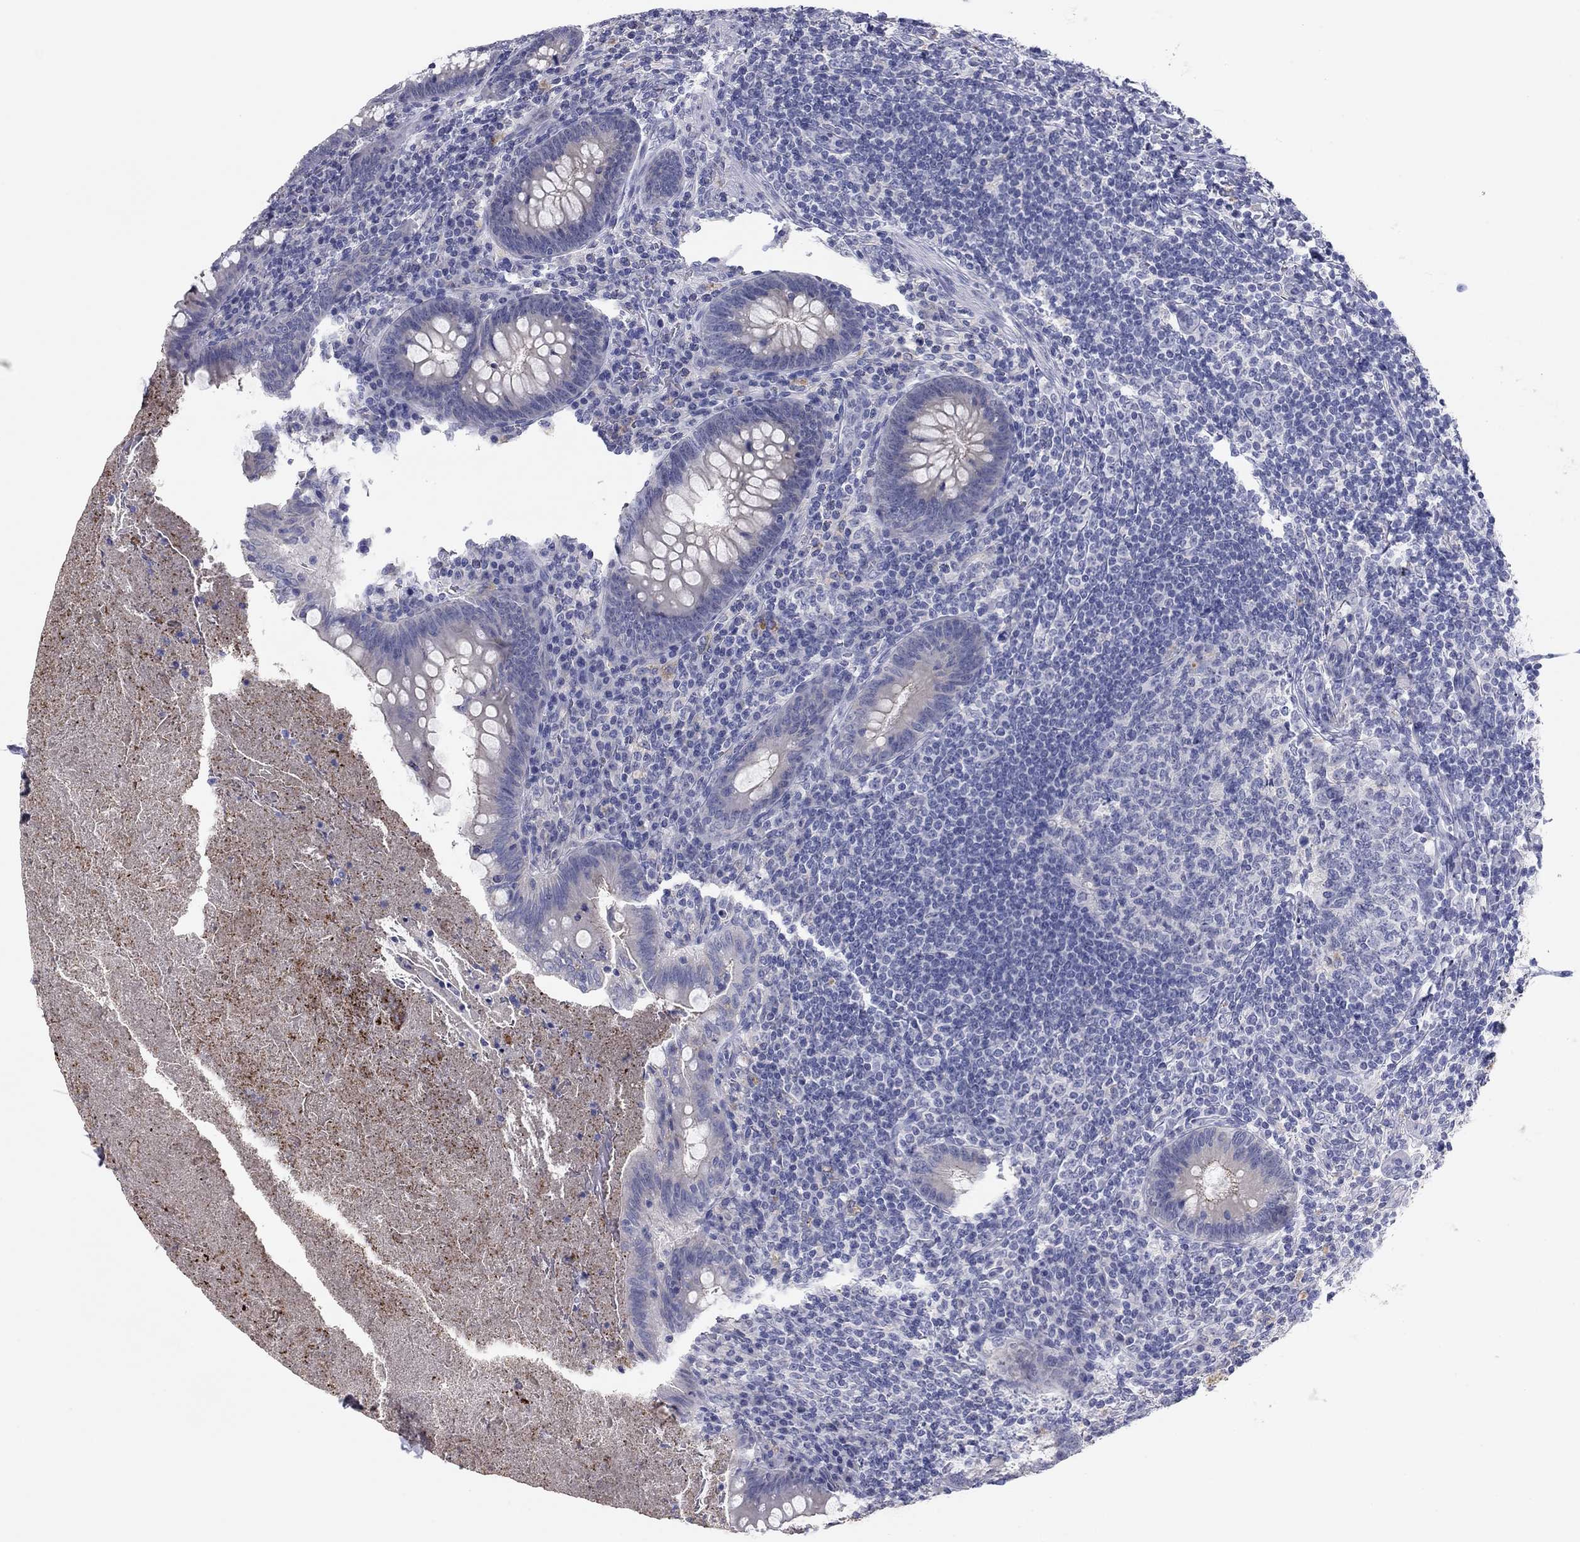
{"staining": {"intensity": "negative", "quantity": "none", "location": "none"}, "tissue": "appendix", "cell_type": "Glandular cells", "image_type": "normal", "snomed": [{"axis": "morphology", "description": "Normal tissue, NOS"}, {"axis": "topography", "description": "Appendix"}], "caption": "DAB (3,3'-diaminobenzidine) immunohistochemical staining of benign appendix shows no significant expression in glandular cells. Nuclei are stained in blue.", "gene": "CNTNAP4", "patient": {"sex": "male", "age": 47}}